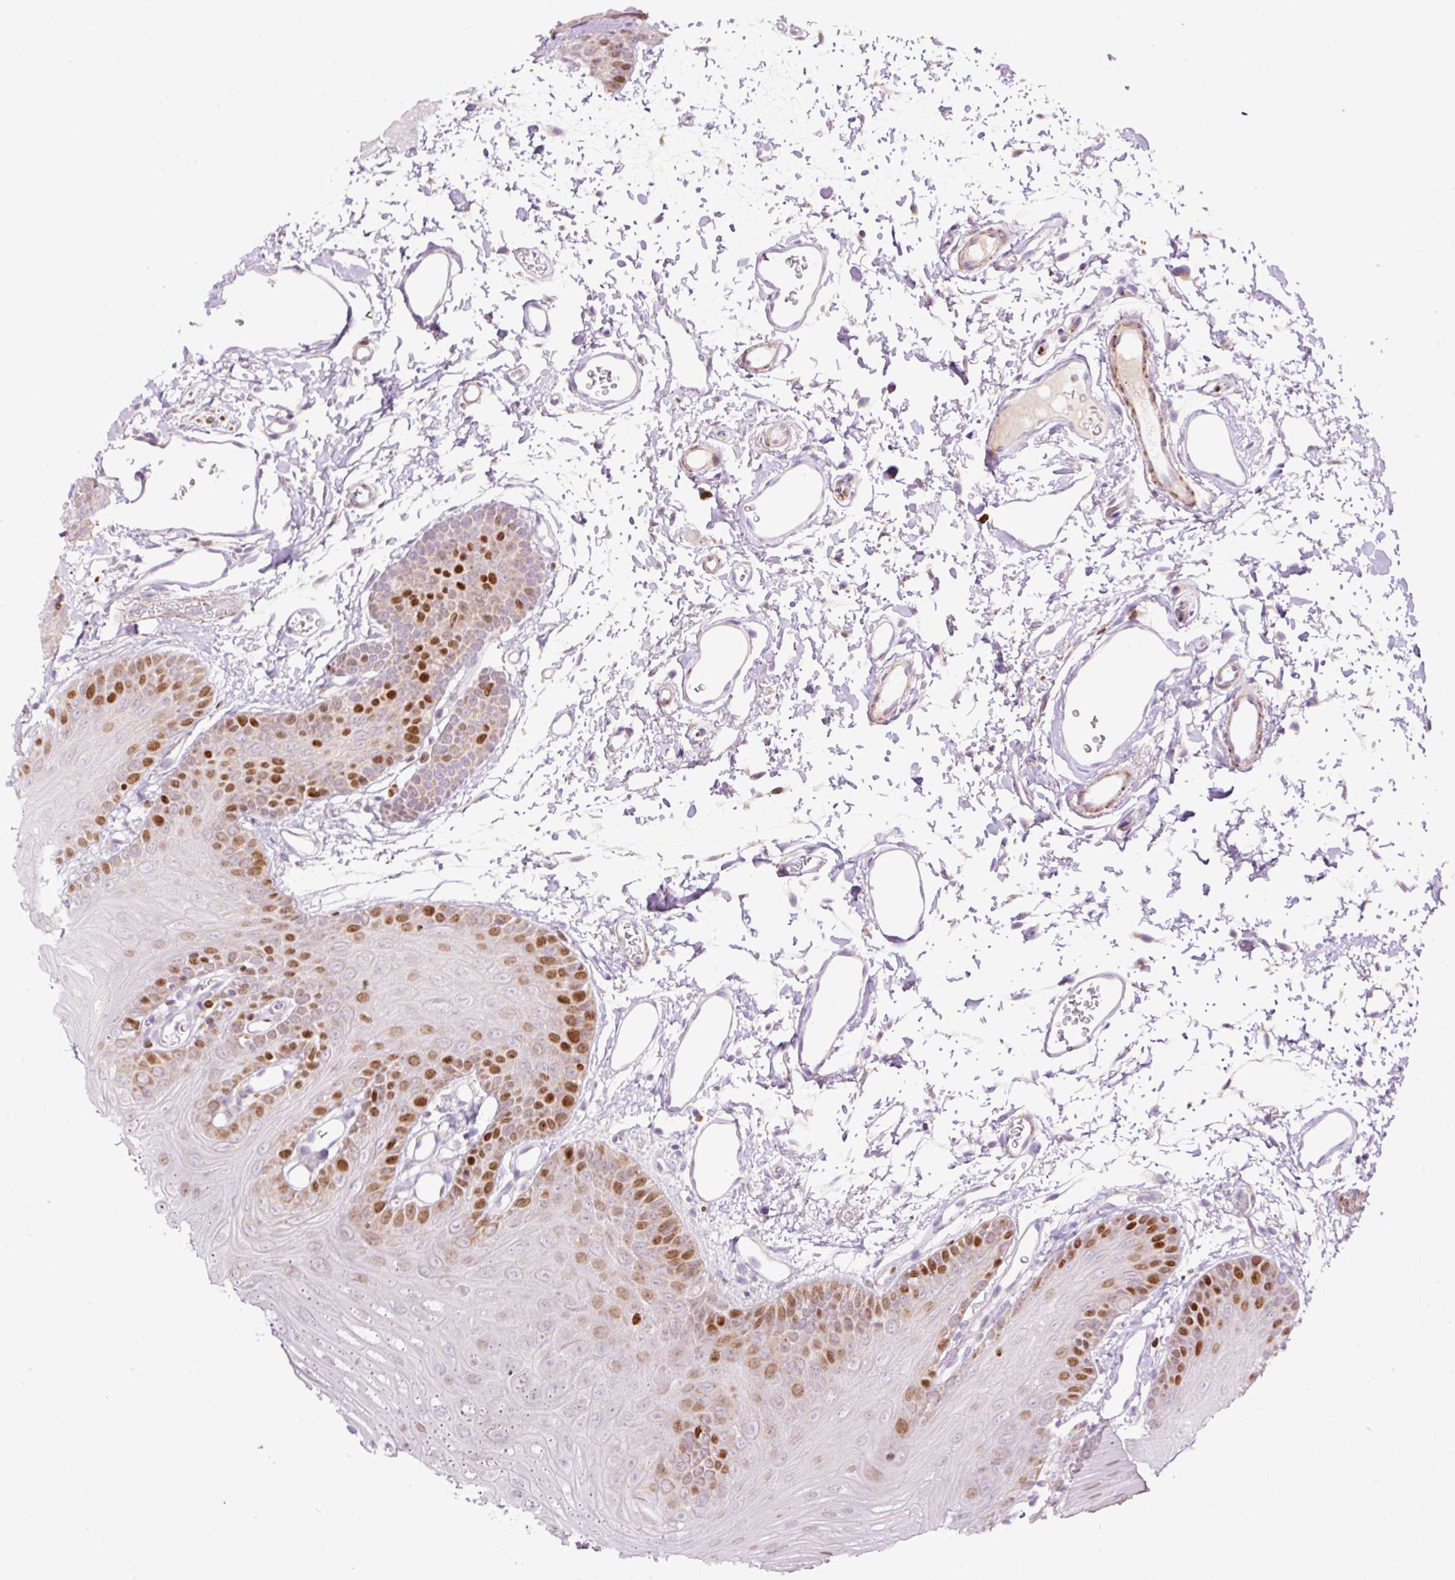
{"staining": {"intensity": "strong", "quantity": "25%-75%", "location": "nuclear"}, "tissue": "oral mucosa", "cell_type": "Squamous epithelial cells", "image_type": "normal", "snomed": [{"axis": "morphology", "description": "Normal tissue, NOS"}, {"axis": "morphology", "description": "Squamous cell carcinoma, NOS"}, {"axis": "topography", "description": "Oral tissue"}, {"axis": "topography", "description": "Head-Neck"}], "caption": "Protein staining of benign oral mucosa demonstrates strong nuclear staining in approximately 25%-75% of squamous epithelial cells. The staining was performed using DAB (3,3'-diaminobenzidine), with brown indicating positive protein expression. Nuclei are stained blue with hematoxylin.", "gene": "TMEM8B", "patient": {"sex": "female", "age": 81}}